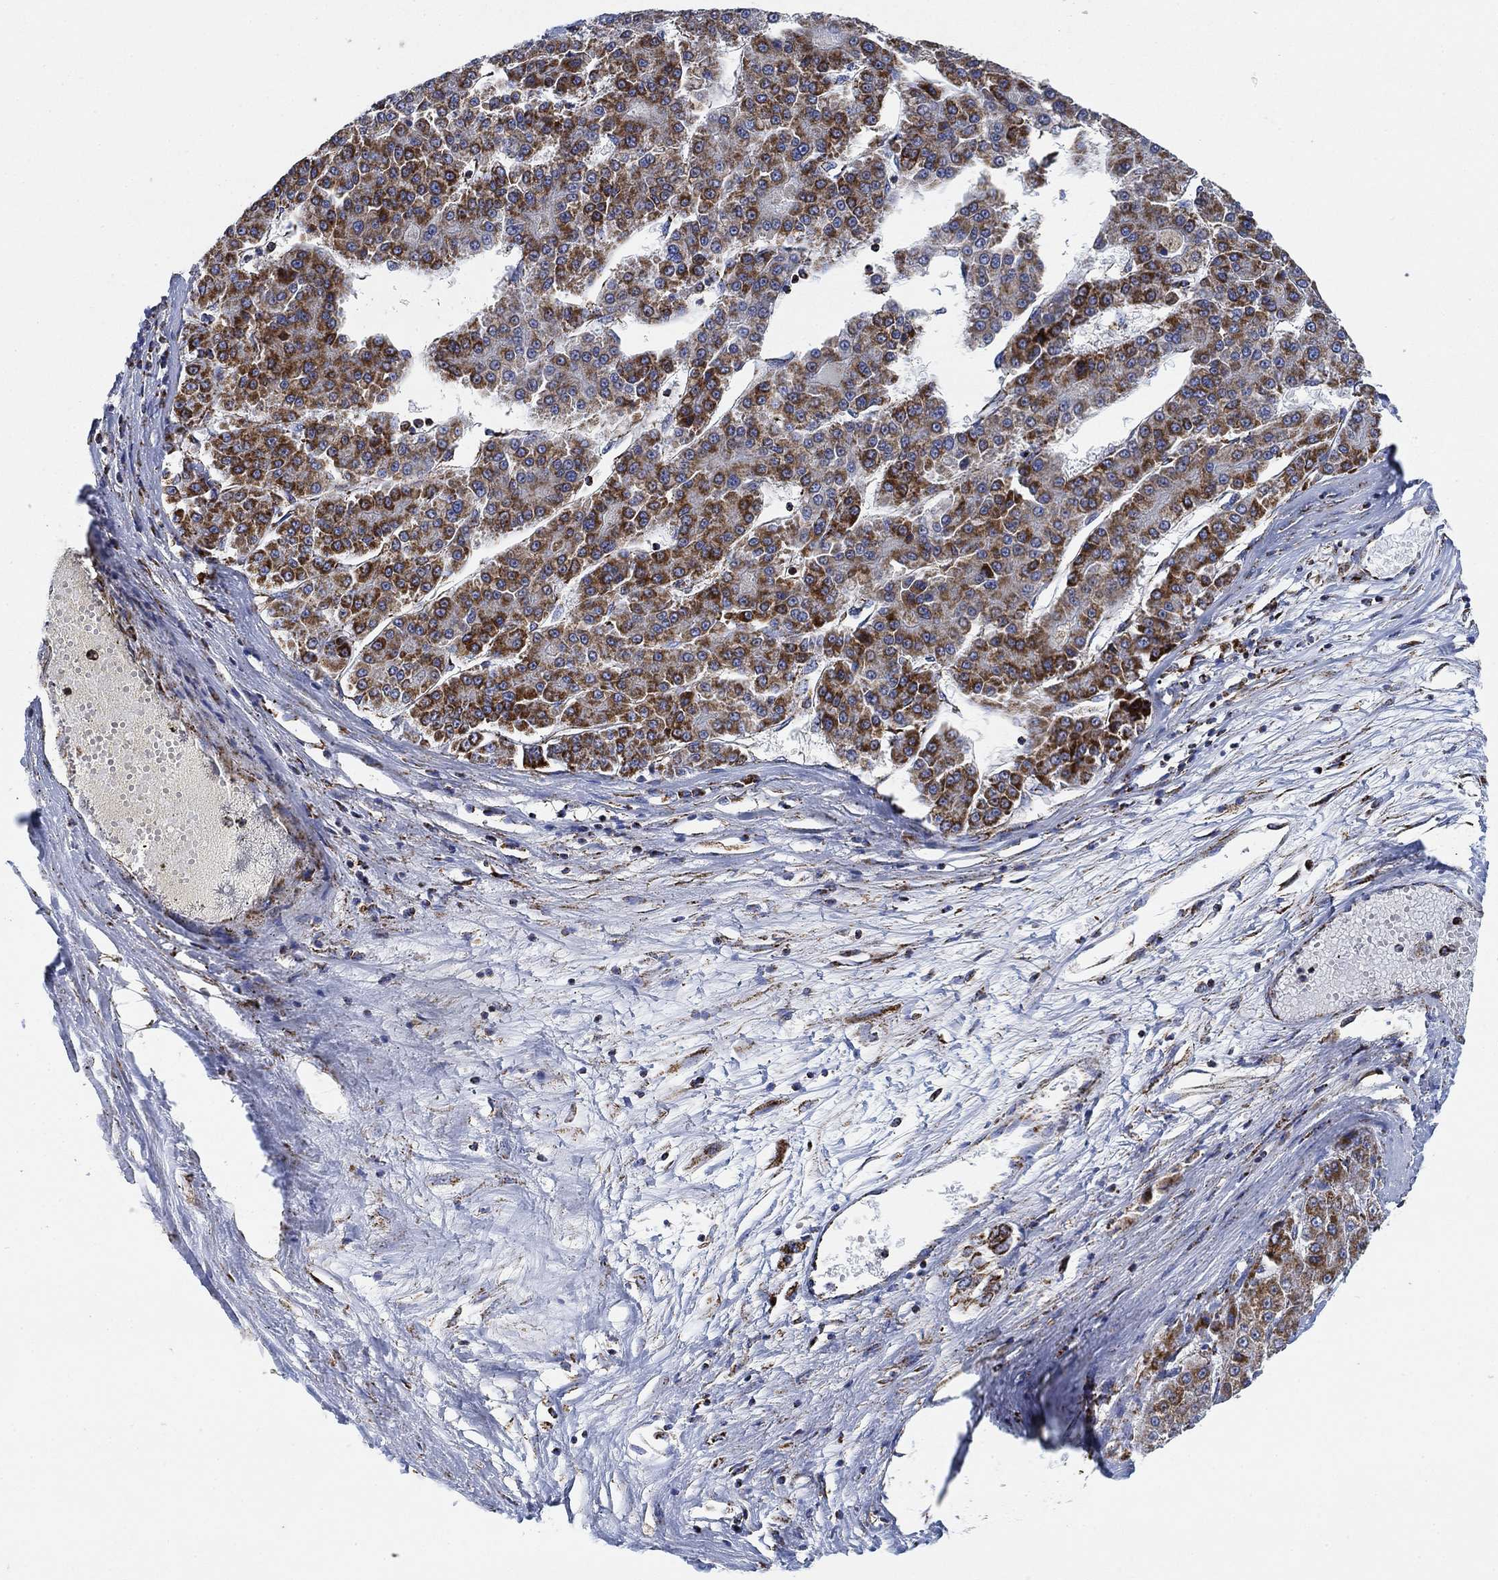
{"staining": {"intensity": "strong", "quantity": ">75%", "location": "cytoplasmic/membranous"}, "tissue": "liver cancer", "cell_type": "Tumor cells", "image_type": "cancer", "snomed": [{"axis": "morphology", "description": "Carcinoma, Hepatocellular, NOS"}, {"axis": "topography", "description": "Liver"}], "caption": "High-magnification brightfield microscopy of hepatocellular carcinoma (liver) stained with DAB (3,3'-diaminobenzidine) (brown) and counterstained with hematoxylin (blue). tumor cells exhibit strong cytoplasmic/membranous positivity is present in approximately>75% of cells.", "gene": "NDUFS3", "patient": {"sex": "male", "age": 70}}